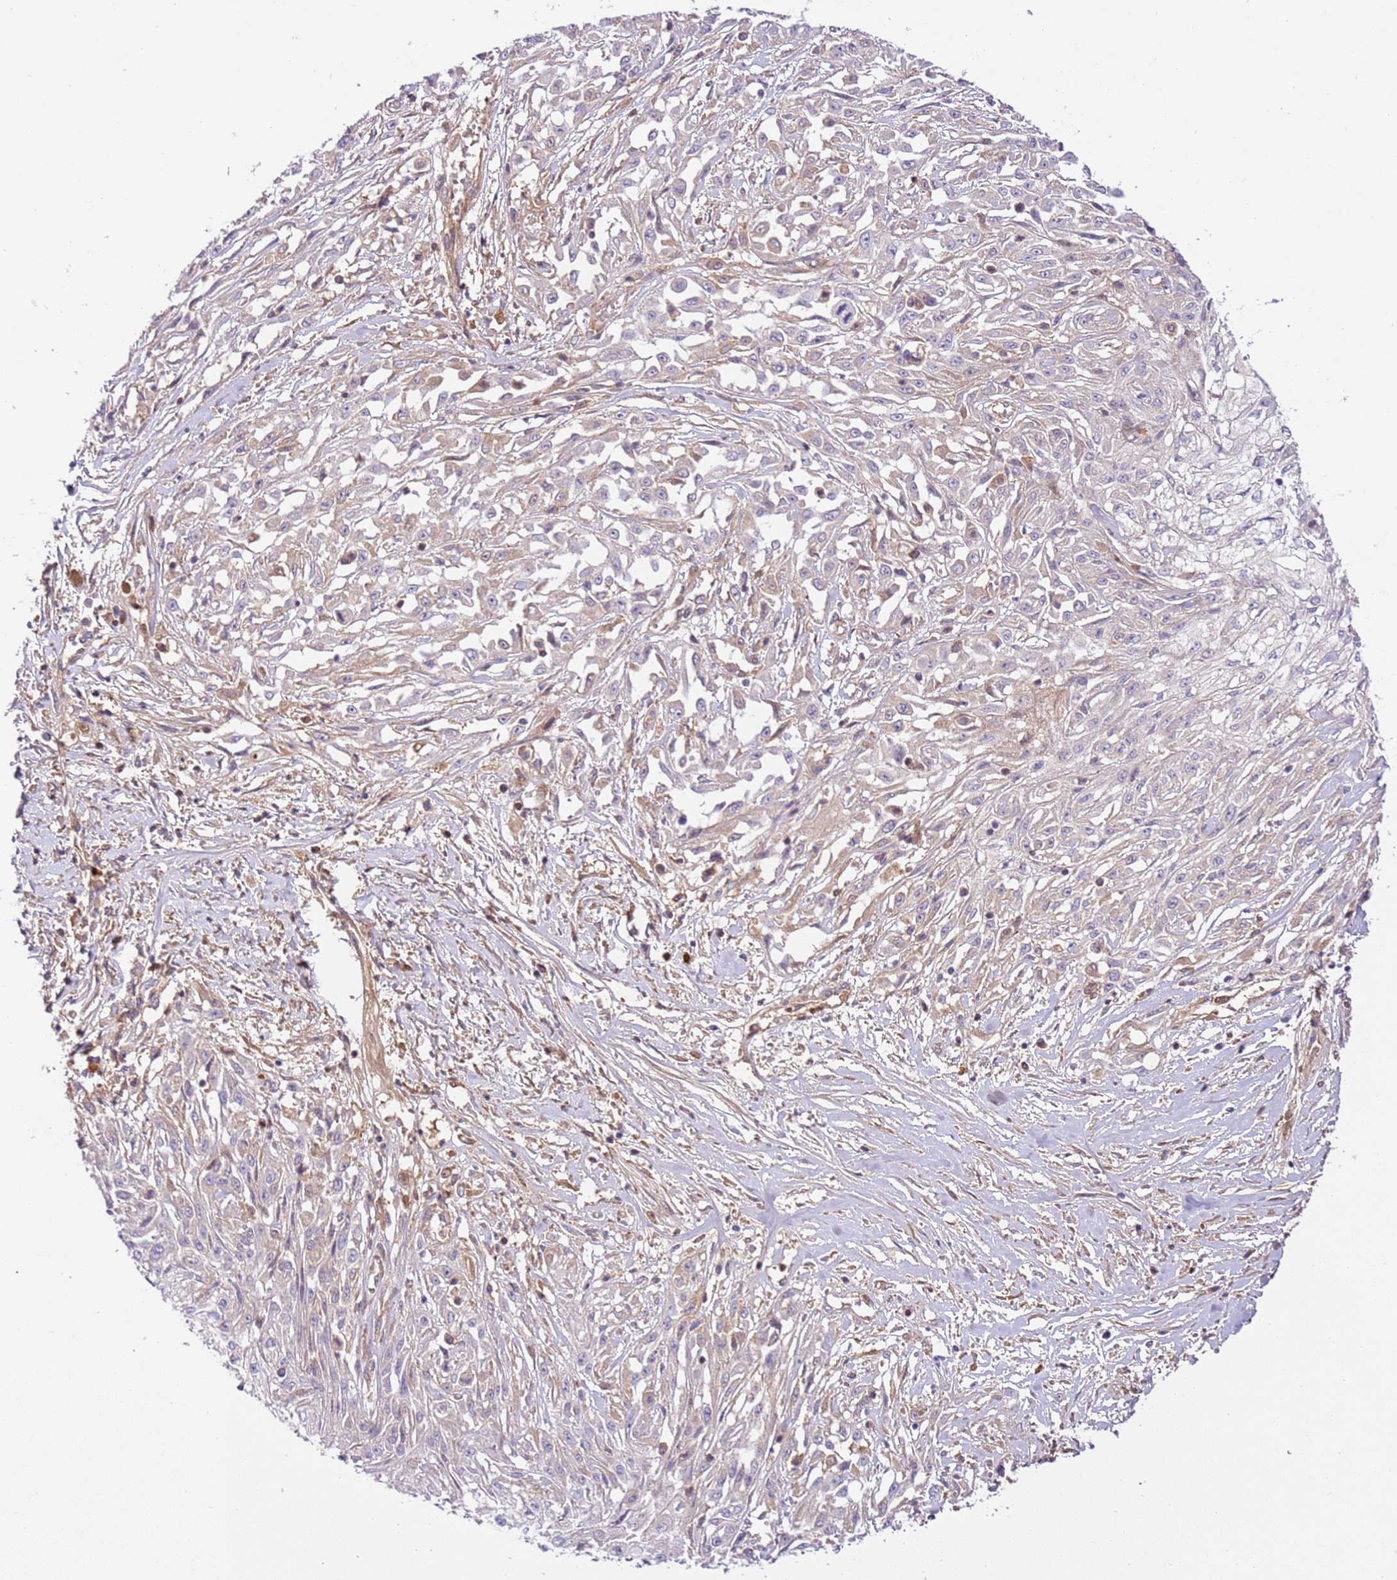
{"staining": {"intensity": "negative", "quantity": "none", "location": "none"}, "tissue": "skin cancer", "cell_type": "Tumor cells", "image_type": "cancer", "snomed": [{"axis": "morphology", "description": "Squamous cell carcinoma, NOS"}, {"axis": "morphology", "description": "Squamous cell carcinoma, metastatic, NOS"}, {"axis": "topography", "description": "Skin"}, {"axis": "topography", "description": "Lymph node"}], "caption": "Skin cancer was stained to show a protein in brown. There is no significant staining in tumor cells.", "gene": "C8G", "patient": {"sex": "male", "age": 75}}